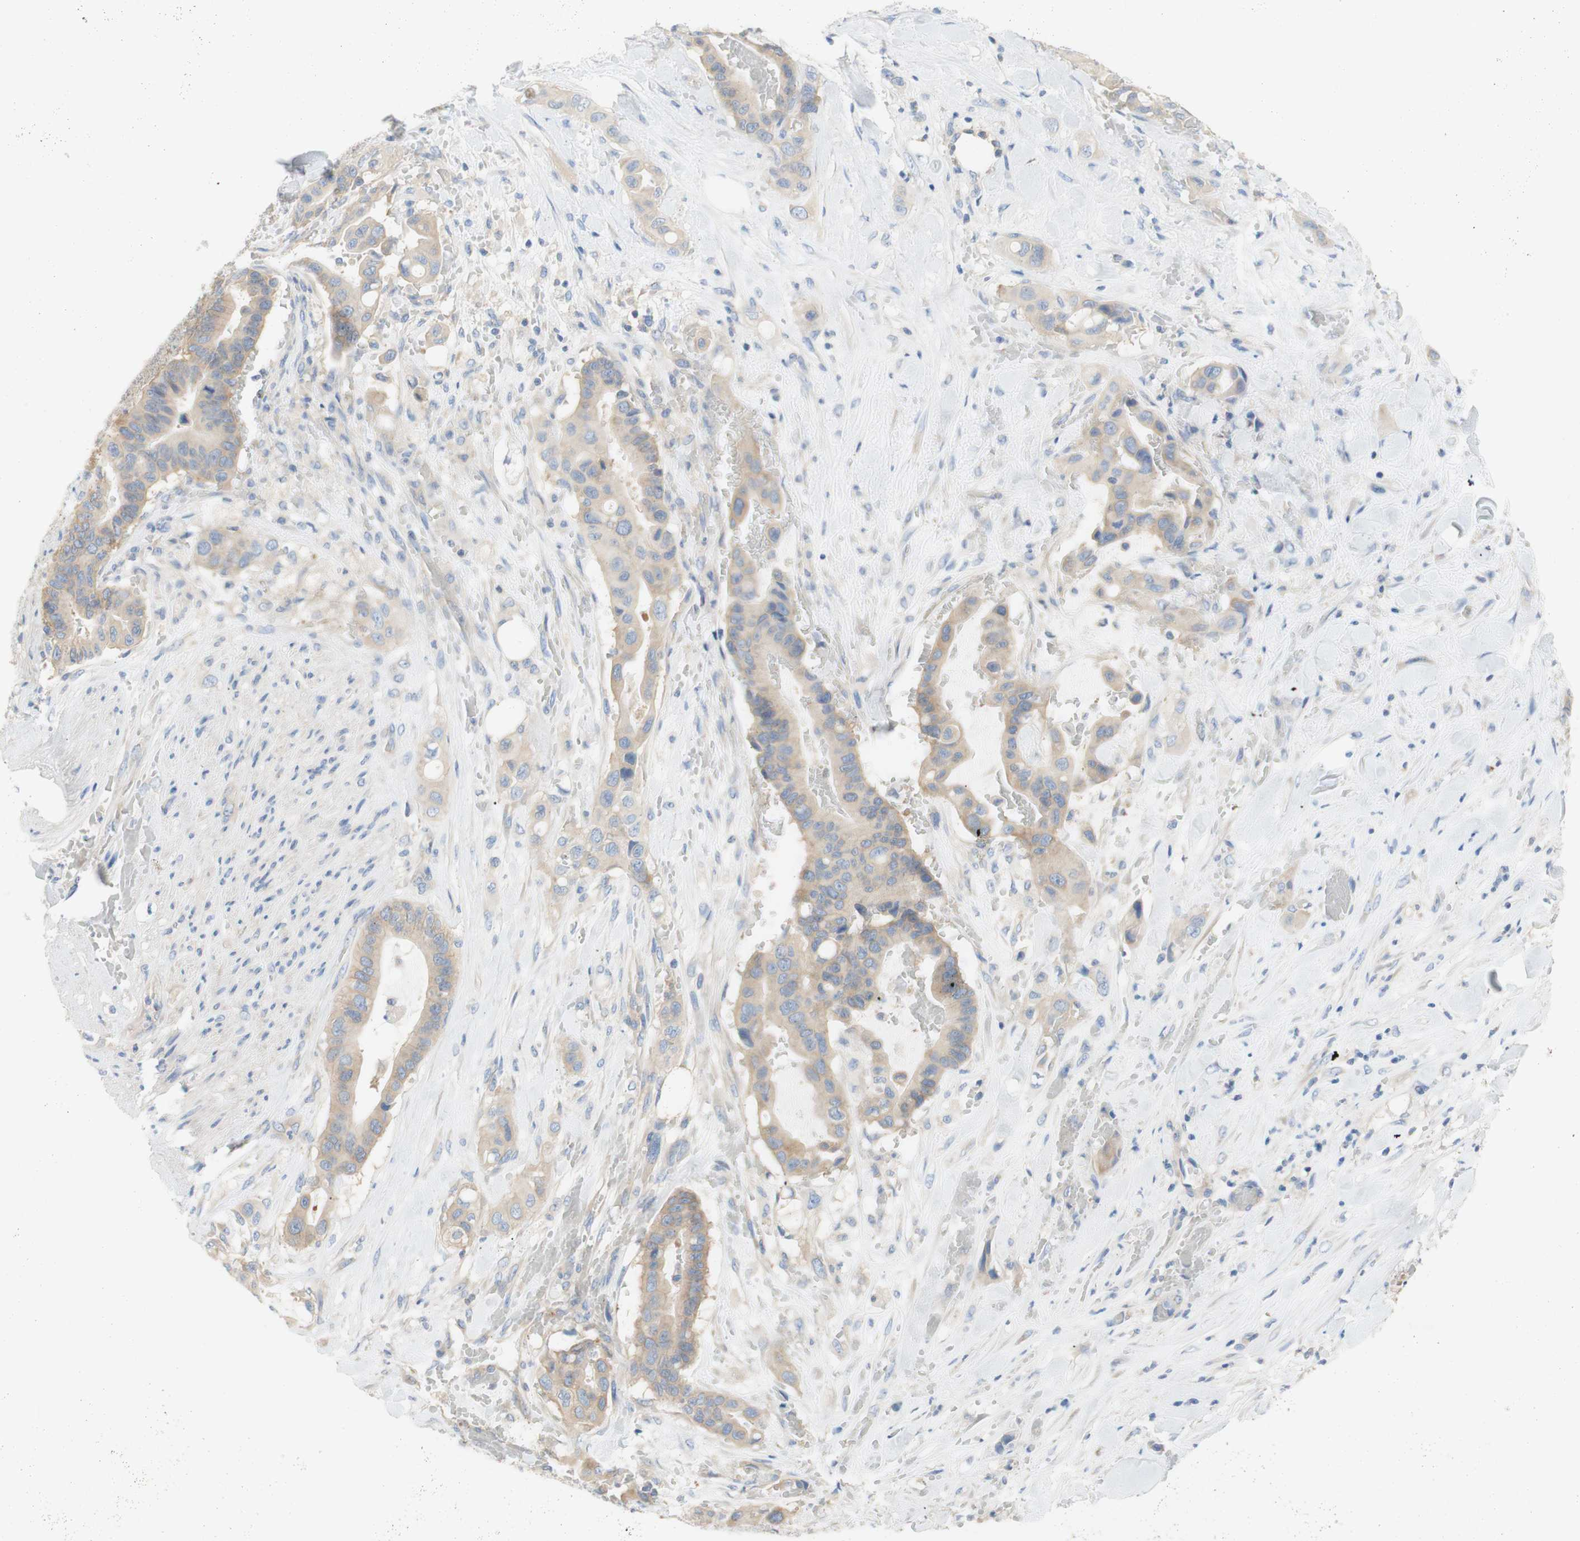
{"staining": {"intensity": "weak", "quantity": ">75%", "location": "cytoplasmic/membranous"}, "tissue": "liver cancer", "cell_type": "Tumor cells", "image_type": "cancer", "snomed": [{"axis": "morphology", "description": "Cholangiocarcinoma"}, {"axis": "topography", "description": "Liver"}], "caption": "Immunohistochemistry photomicrograph of neoplastic tissue: human liver cancer stained using immunohistochemistry shows low levels of weak protein expression localized specifically in the cytoplasmic/membranous of tumor cells, appearing as a cytoplasmic/membranous brown color.", "gene": "ATP2B1", "patient": {"sex": "female", "age": 61}}